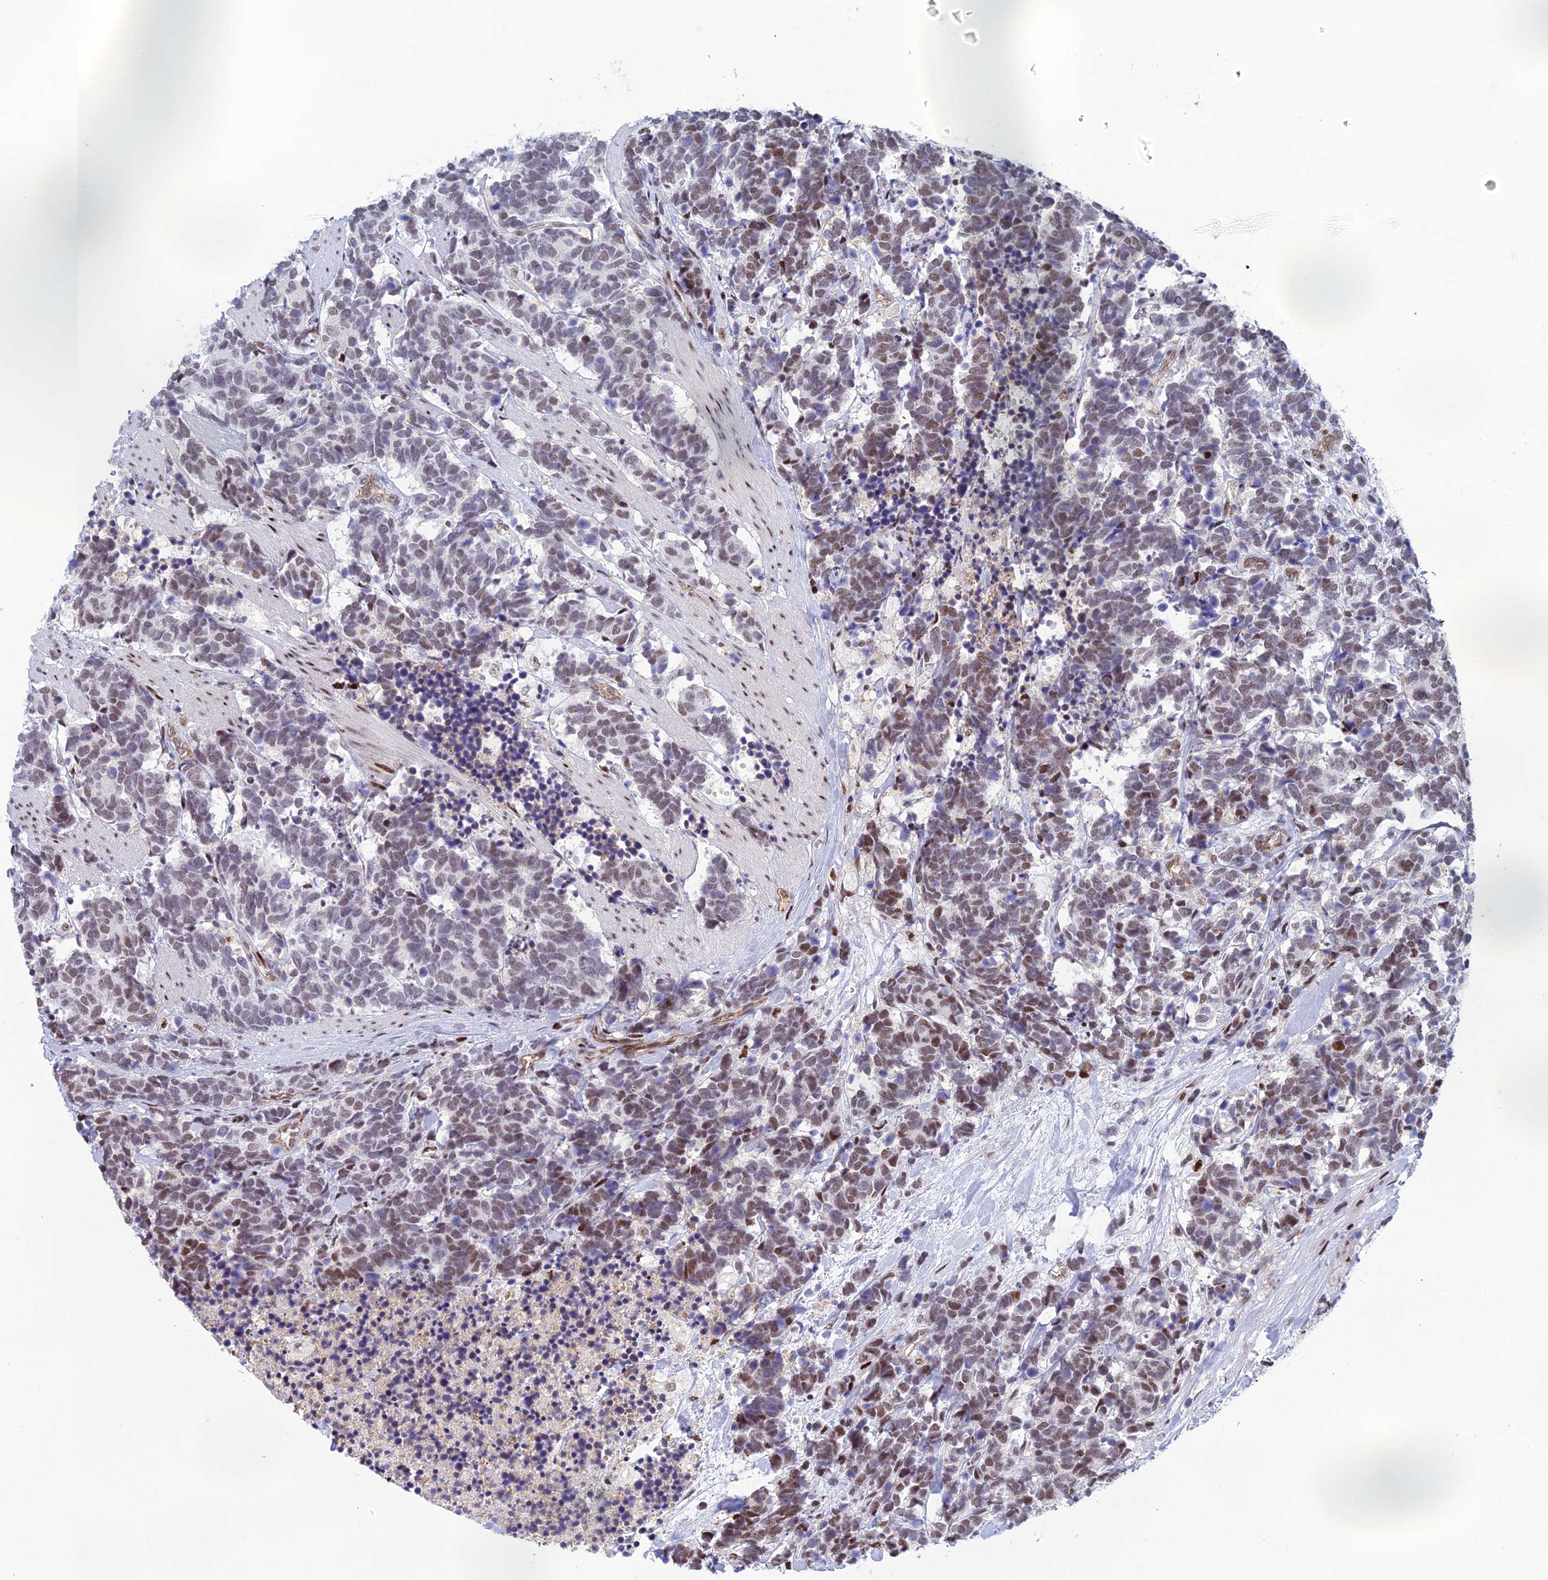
{"staining": {"intensity": "moderate", "quantity": "25%-75%", "location": "nuclear"}, "tissue": "carcinoid", "cell_type": "Tumor cells", "image_type": "cancer", "snomed": [{"axis": "morphology", "description": "Carcinoma, NOS"}, {"axis": "morphology", "description": "Carcinoid, malignant, NOS"}, {"axis": "topography", "description": "Prostate"}], "caption": "Approximately 25%-75% of tumor cells in human carcinoma reveal moderate nuclear protein positivity as visualized by brown immunohistochemical staining.", "gene": "RANBP3", "patient": {"sex": "male", "age": 57}}